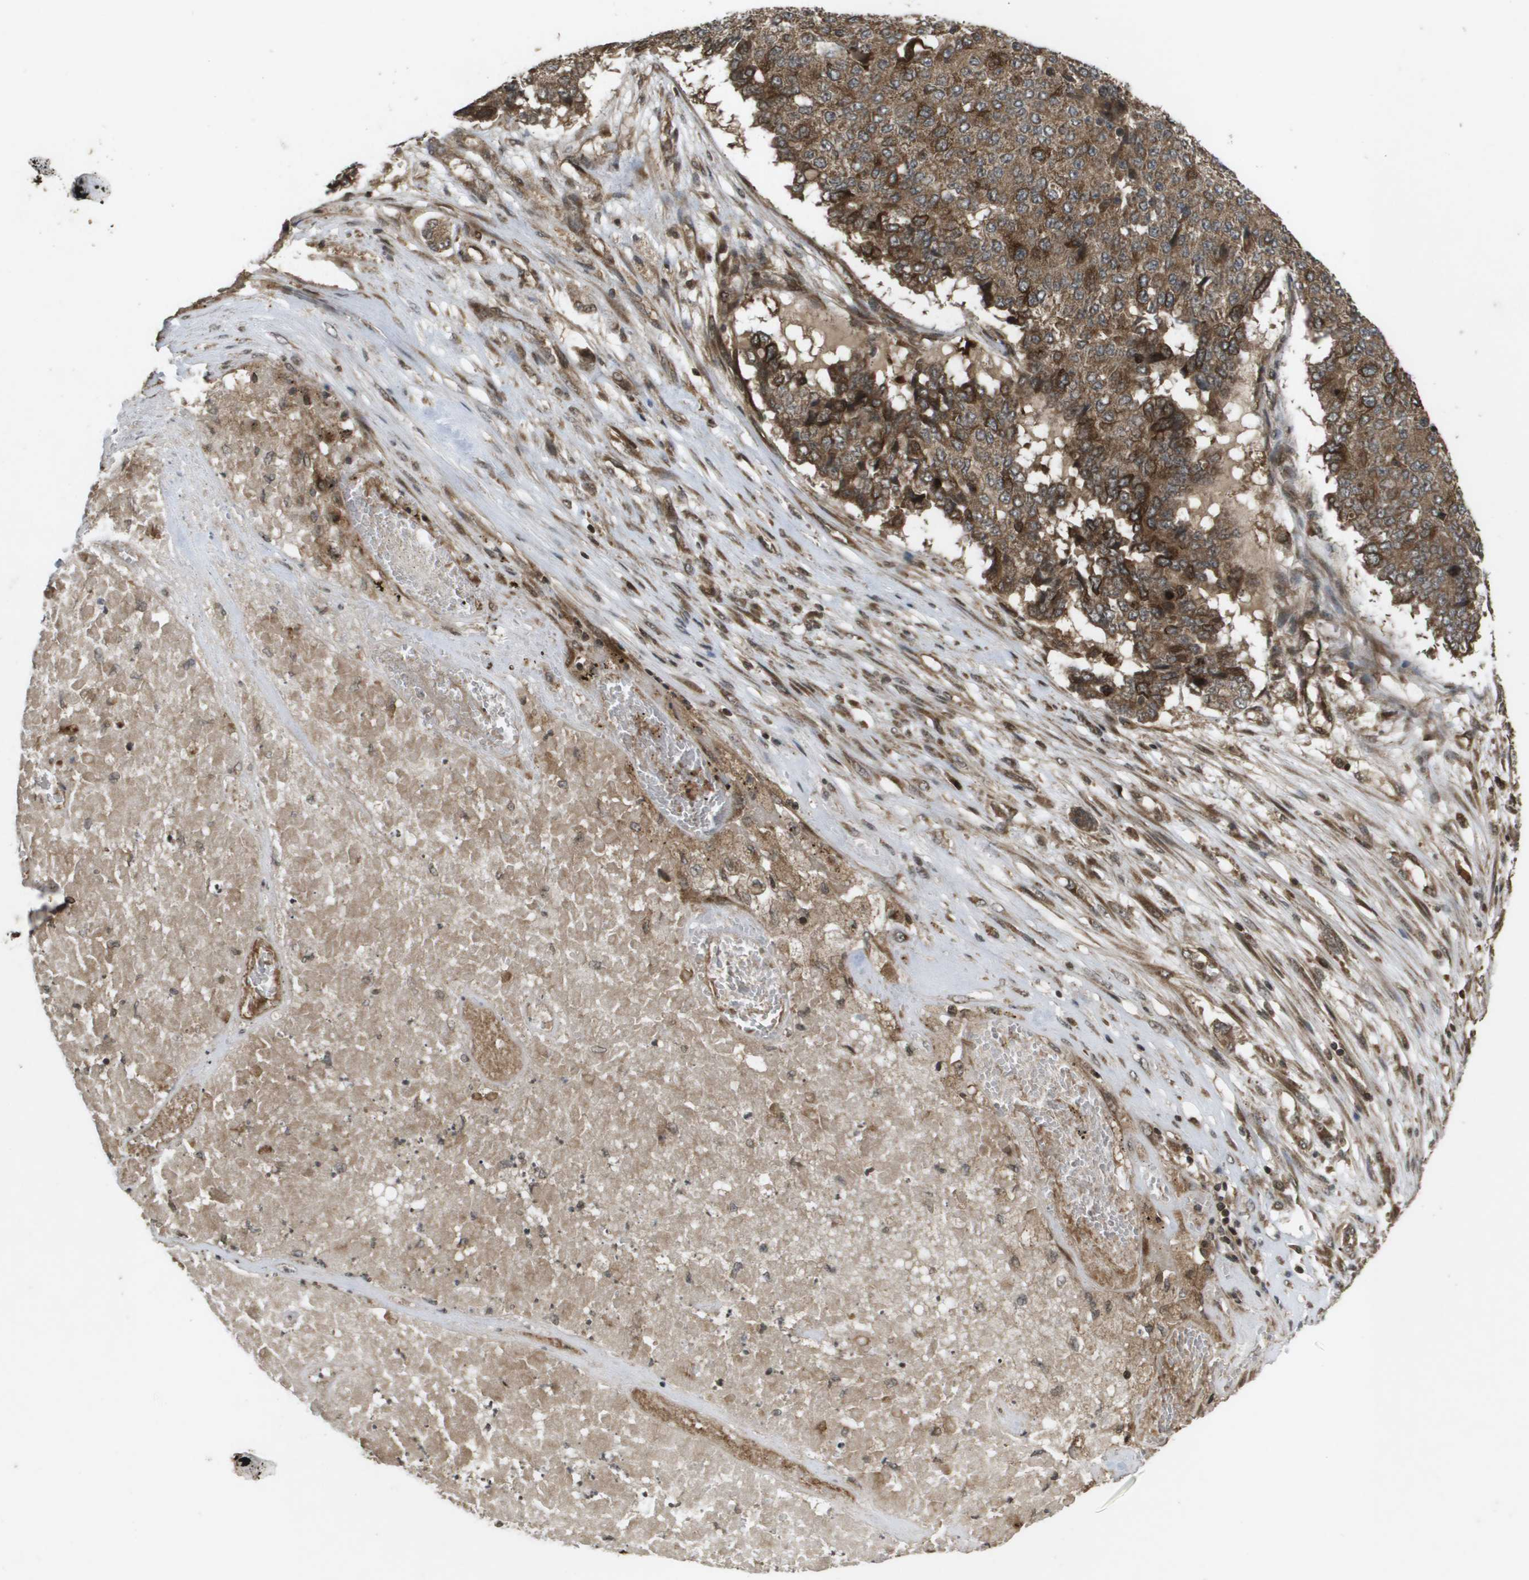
{"staining": {"intensity": "strong", "quantity": ">75%", "location": "cytoplasmic/membranous"}, "tissue": "pancreatic cancer", "cell_type": "Tumor cells", "image_type": "cancer", "snomed": [{"axis": "morphology", "description": "Adenocarcinoma, NOS"}, {"axis": "topography", "description": "Pancreas"}], "caption": "Pancreatic cancer stained with a protein marker displays strong staining in tumor cells.", "gene": "KIF11", "patient": {"sex": "male", "age": 50}}